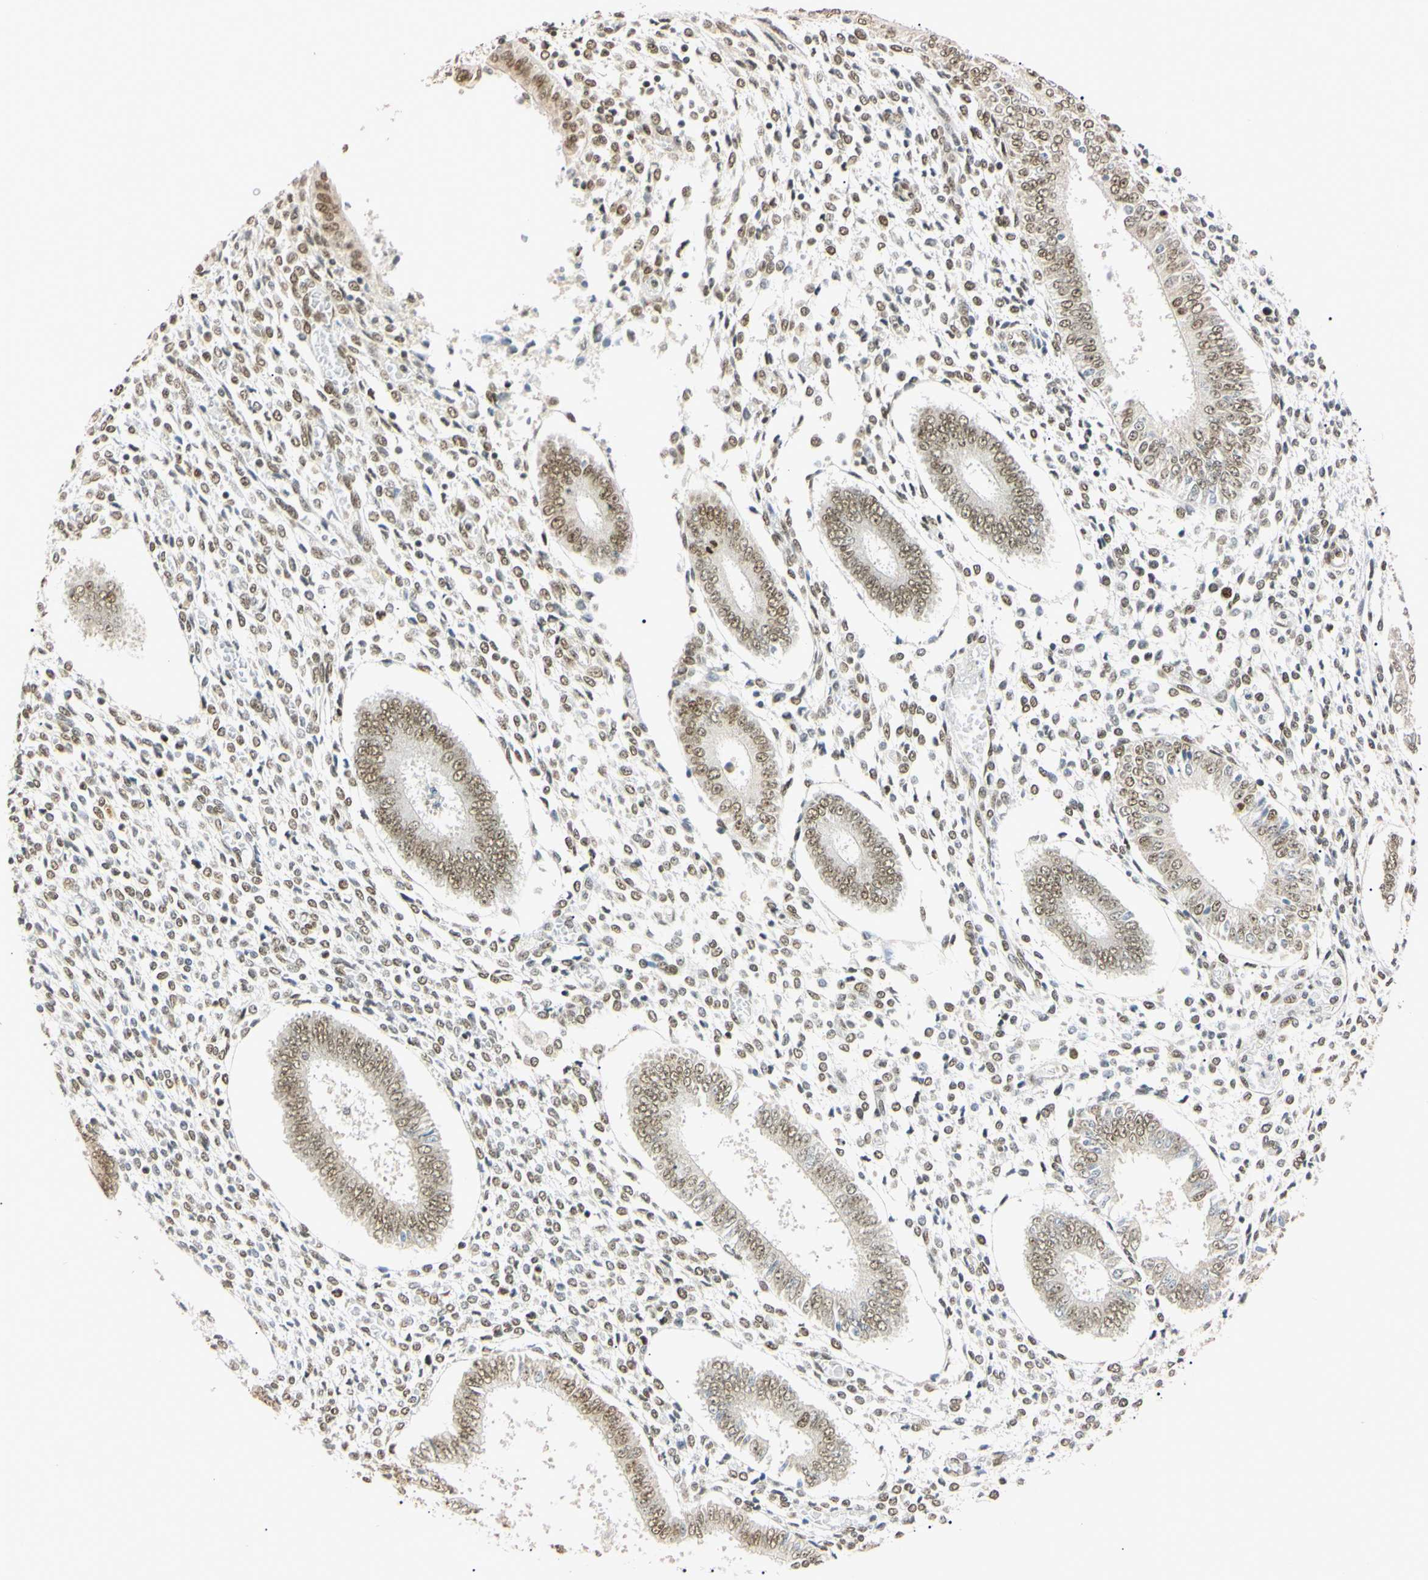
{"staining": {"intensity": "moderate", "quantity": "<25%", "location": "nuclear"}, "tissue": "endometrium", "cell_type": "Cells in endometrial stroma", "image_type": "normal", "snomed": [{"axis": "morphology", "description": "Normal tissue, NOS"}, {"axis": "topography", "description": "Endometrium"}], "caption": "Unremarkable endometrium was stained to show a protein in brown. There is low levels of moderate nuclear positivity in approximately <25% of cells in endometrial stroma. Using DAB (3,3'-diaminobenzidine) (brown) and hematoxylin (blue) stains, captured at high magnification using brightfield microscopy.", "gene": "SMARCA5", "patient": {"sex": "female", "age": 35}}